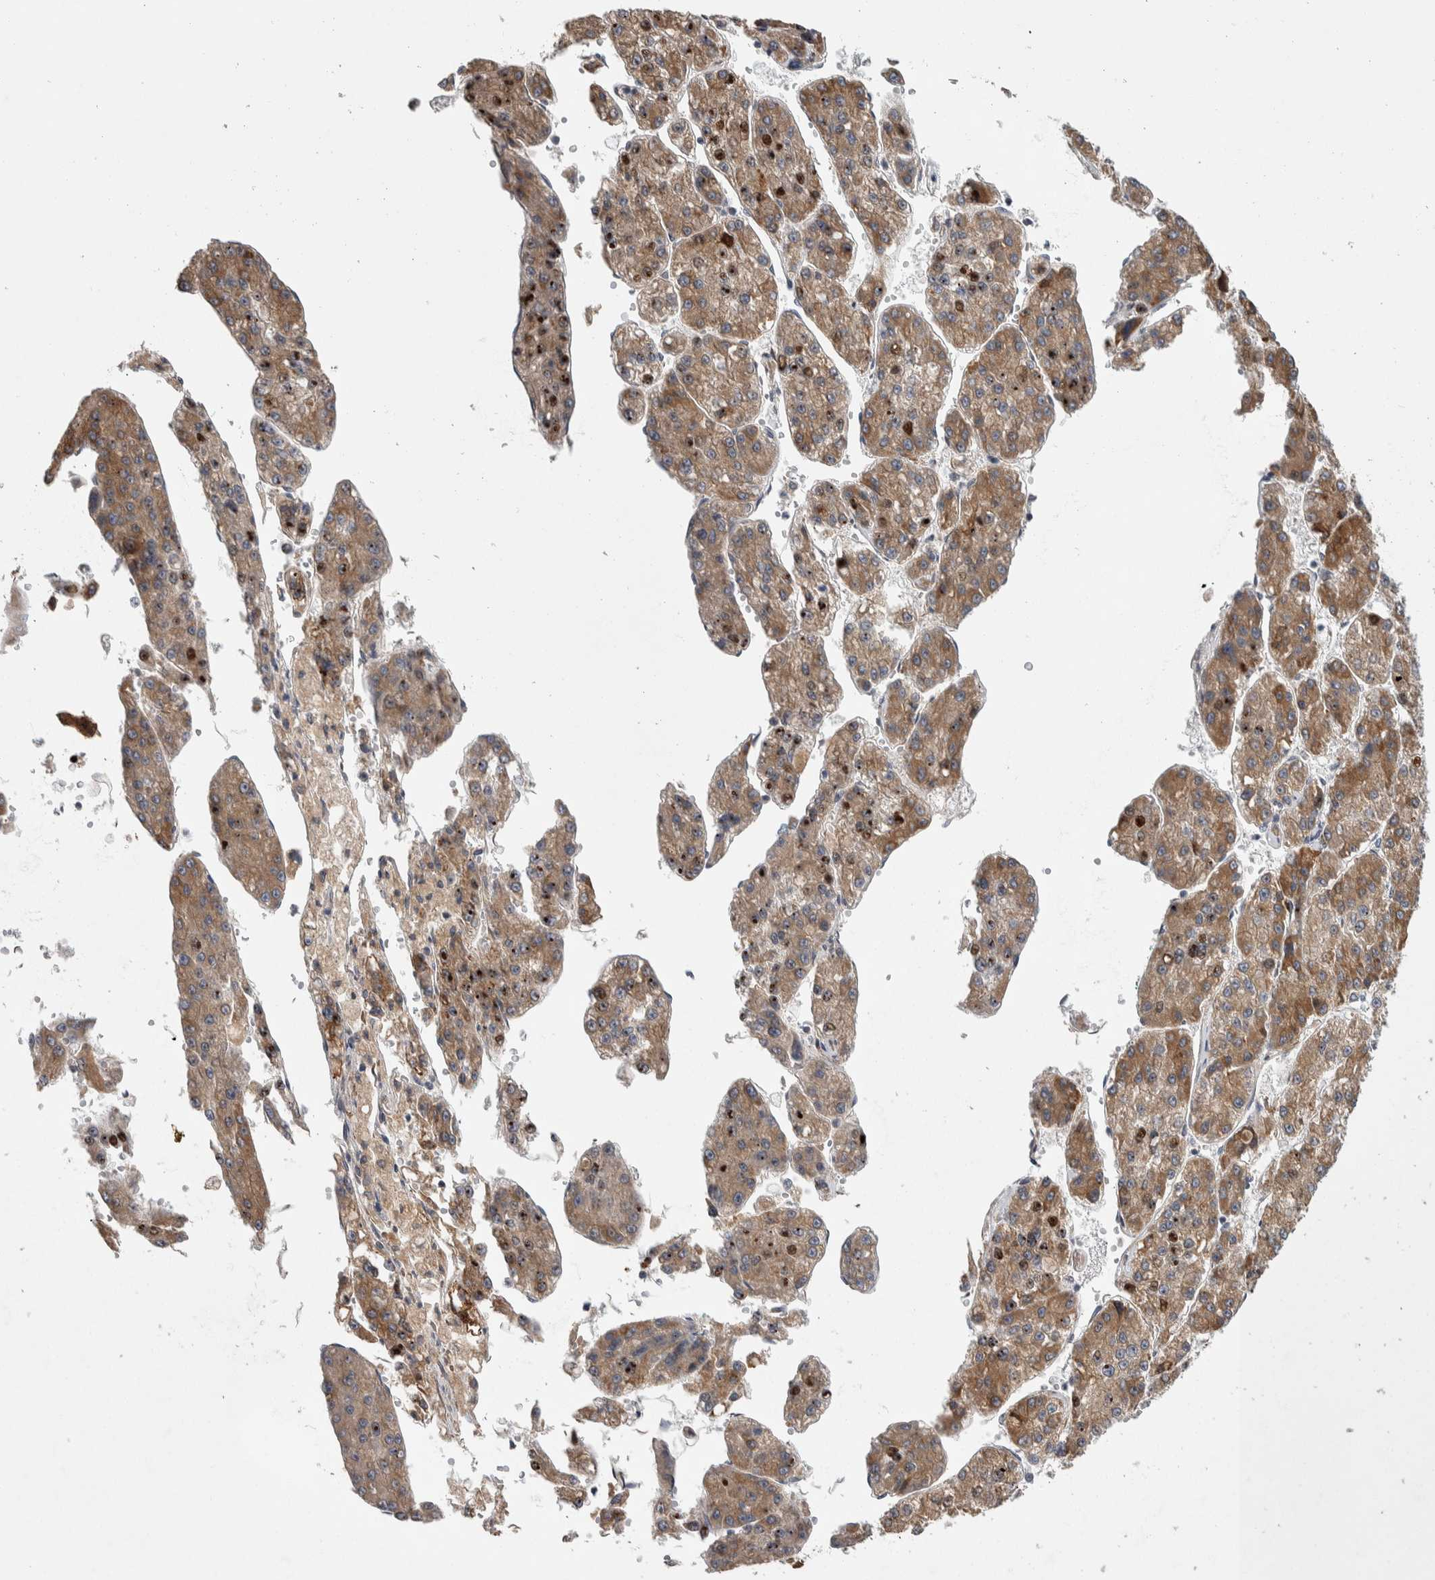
{"staining": {"intensity": "strong", "quantity": "<25%", "location": "cytoplasmic/membranous,nuclear"}, "tissue": "liver cancer", "cell_type": "Tumor cells", "image_type": "cancer", "snomed": [{"axis": "morphology", "description": "Carcinoma, Hepatocellular, NOS"}, {"axis": "topography", "description": "Liver"}], "caption": "DAB immunohistochemical staining of human hepatocellular carcinoma (liver) exhibits strong cytoplasmic/membranous and nuclear protein expression in approximately <25% of tumor cells.", "gene": "IBTK", "patient": {"sex": "female", "age": 73}}